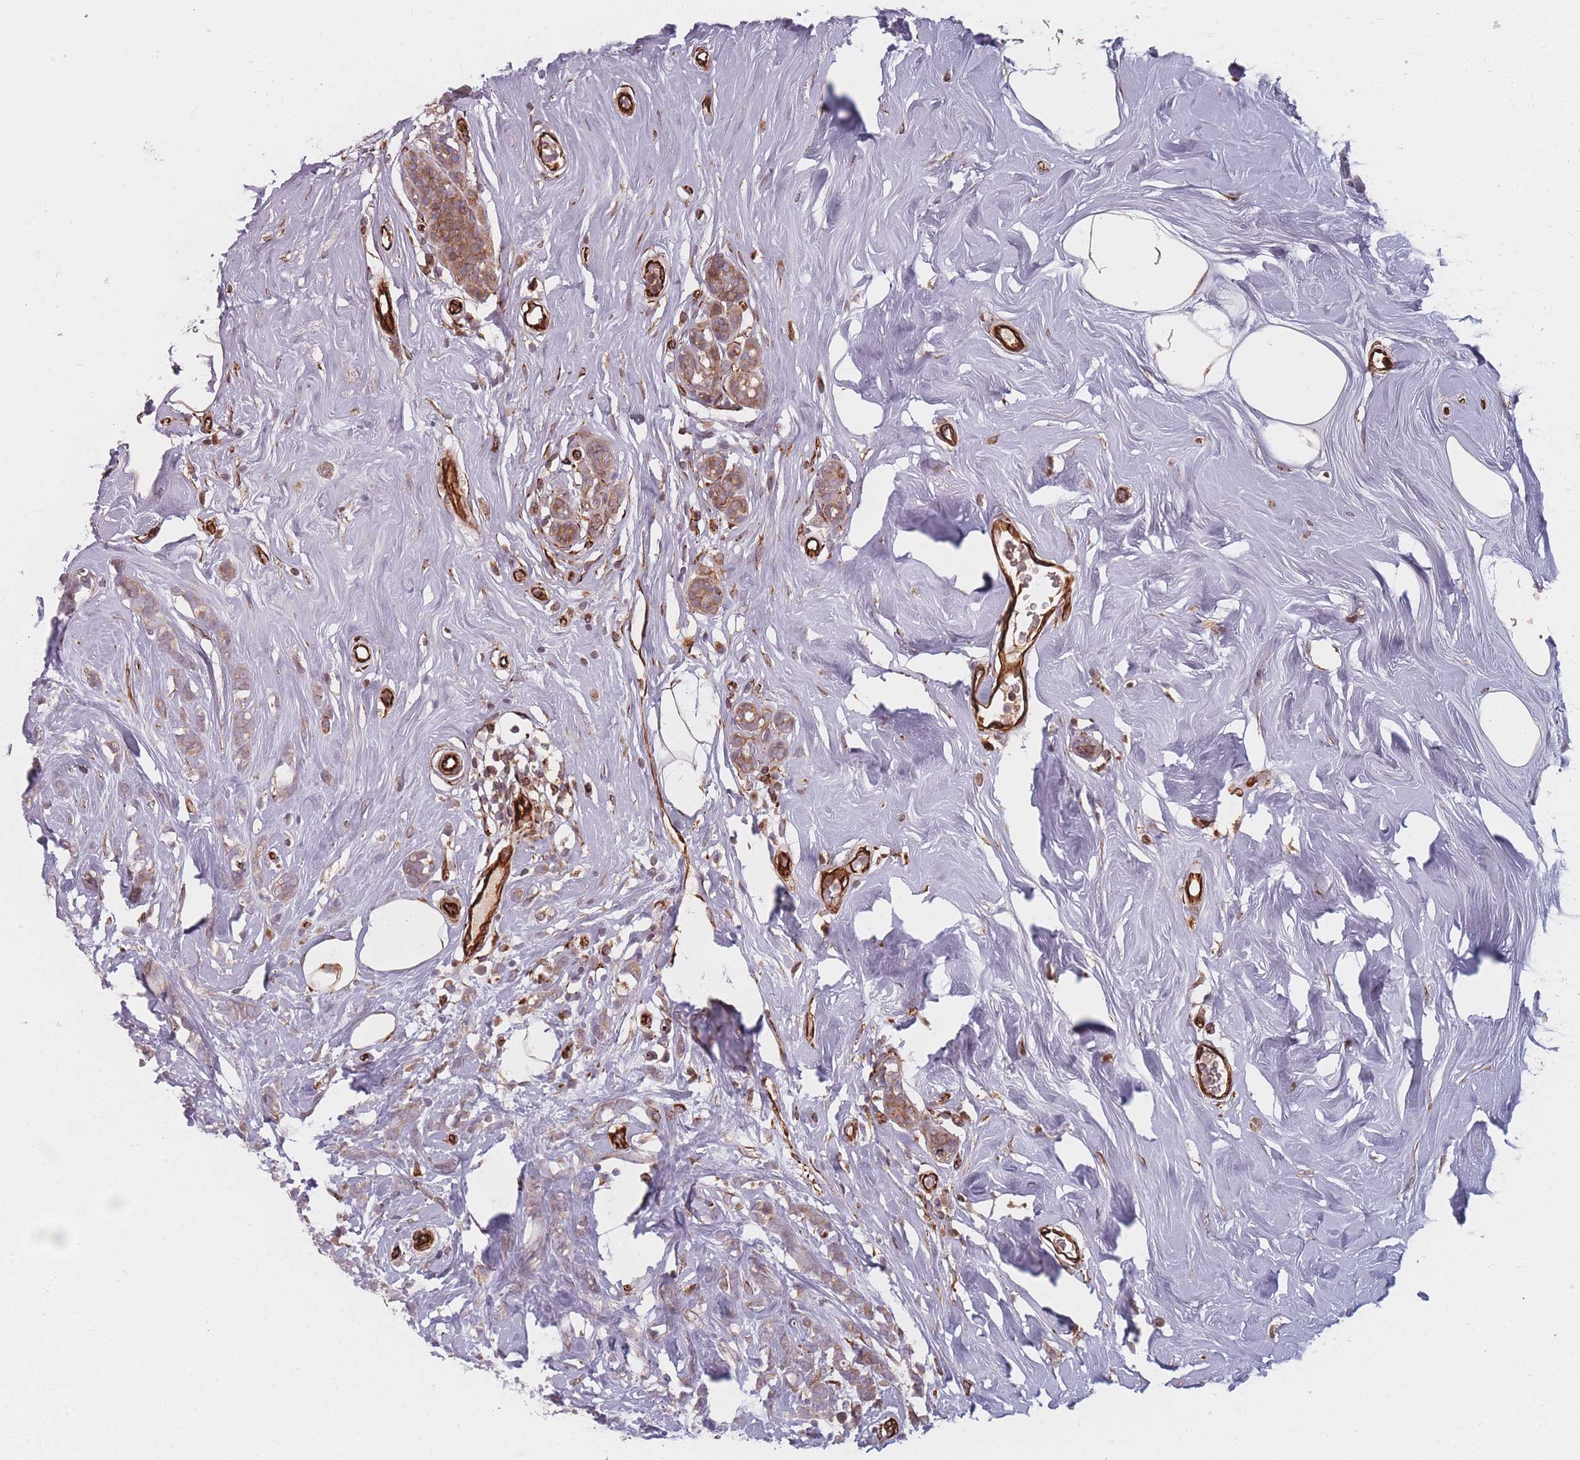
{"staining": {"intensity": "weak", "quantity": "25%-75%", "location": "cytoplasmic/membranous"}, "tissue": "breast cancer", "cell_type": "Tumor cells", "image_type": "cancer", "snomed": [{"axis": "morphology", "description": "Lobular carcinoma"}, {"axis": "topography", "description": "Breast"}], "caption": "An IHC micrograph of tumor tissue is shown. Protein staining in brown labels weak cytoplasmic/membranous positivity in breast cancer (lobular carcinoma) within tumor cells.", "gene": "EEF1AKMT2", "patient": {"sex": "female", "age": 58}}